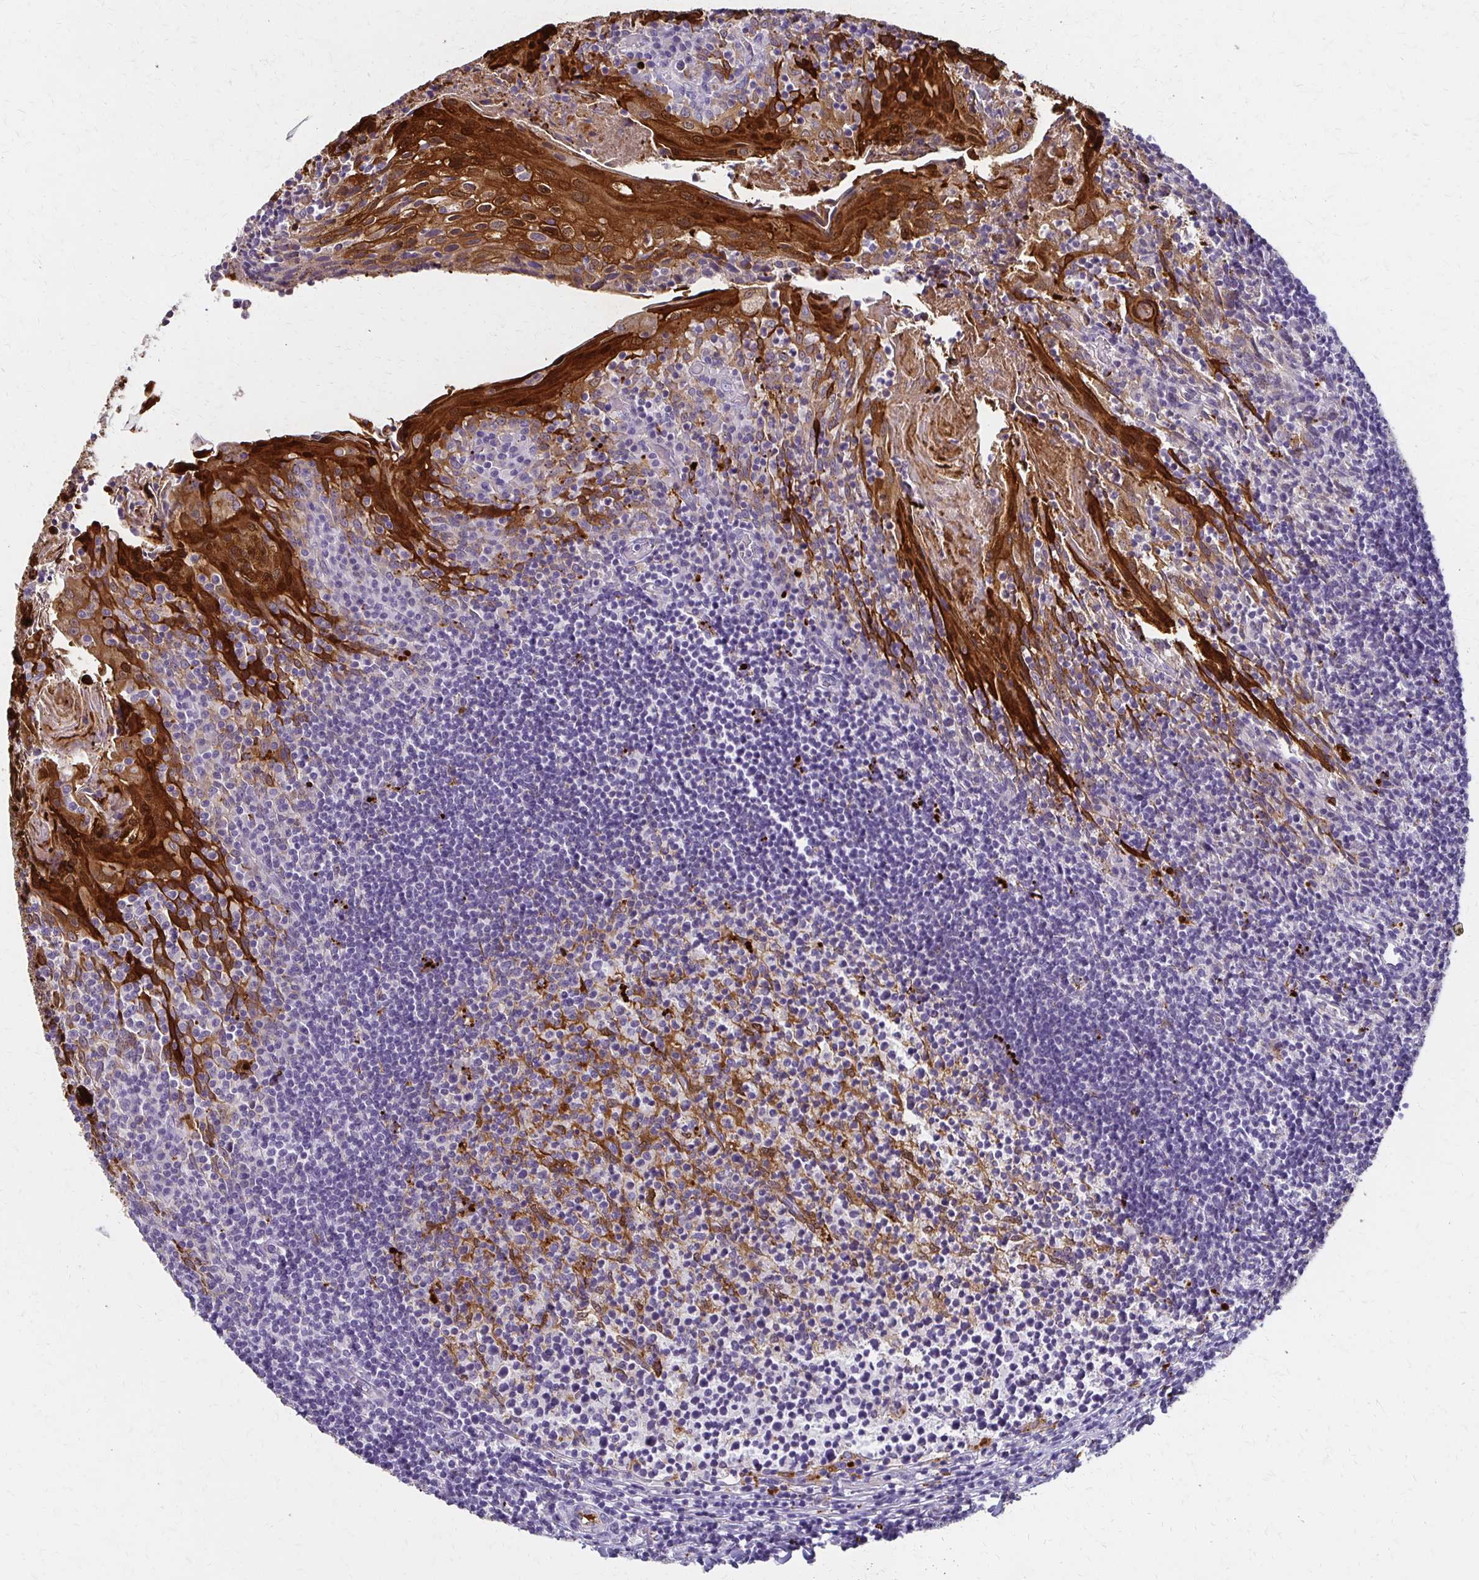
{"staining": {"intensity": "strong", "quantity": "<25%", "location": "cytoplasmic/membranous,nuclear"}, "tissue": "tonsil", "cell_type": "Germinal center cells", "image_type": "normal", "snomed": [{"axis": "morphology", "description": "Normal tissue, NOS"}, {"axis": "topography", "description": "Tonsil"}], "caption": "Immunohistochemical staining of unremarkable tonsil shows <25% levels of strong cytoplasmic/membranous,nuclear protein expression in approximately <25% of germinal center cells.", "gene": "BBS12", "patient": {"sex": "female", "age": 10}}